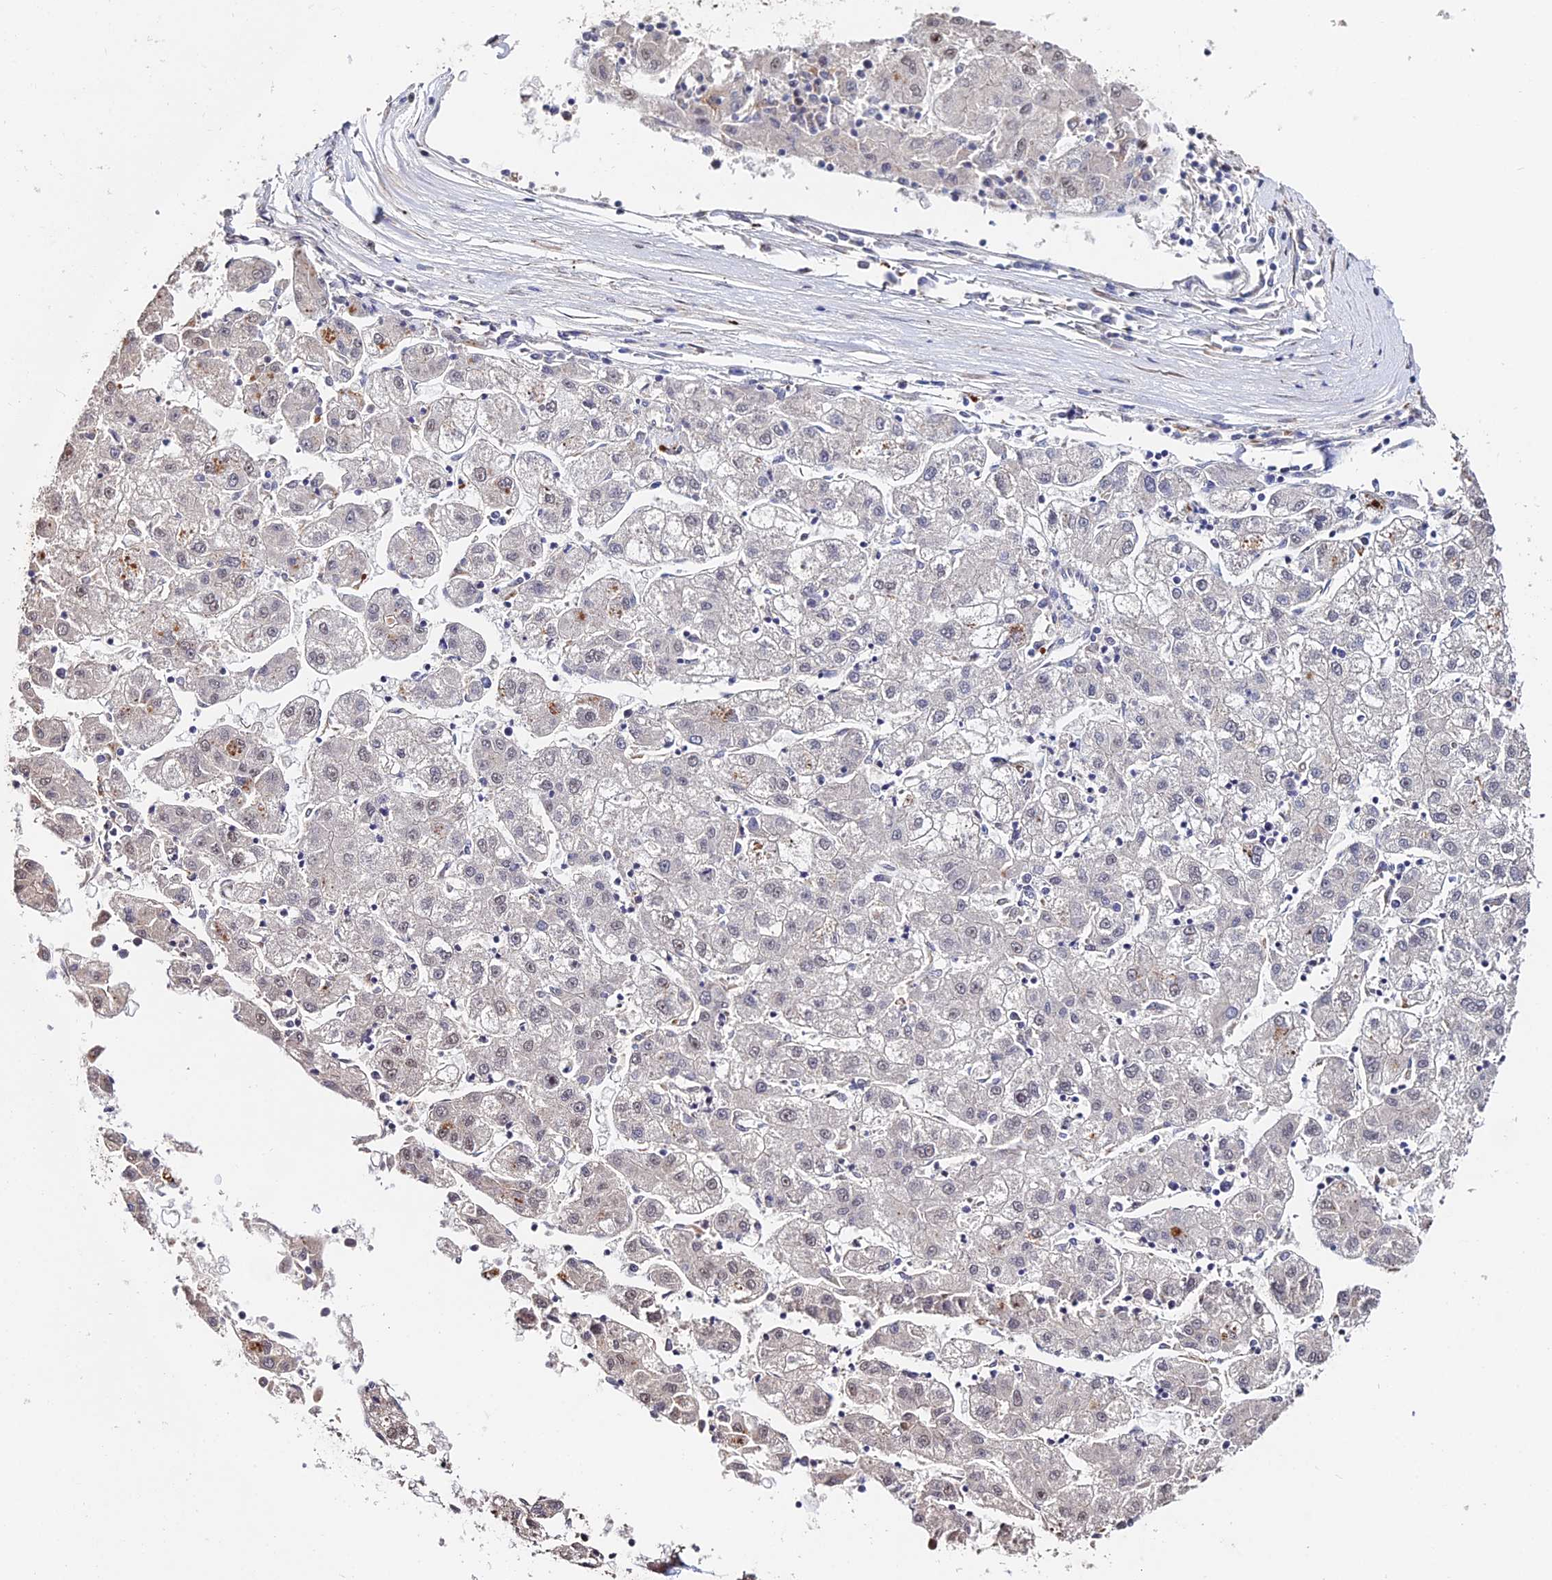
{"staining": {"intensity": "negative", "quantity": "none", "location": "none"}, "tissue": "liver cancer", "cell_type": "Tumor cells", "image_type": "cancer", "snomed": [{"axis": "morphology", "description": "Carcinoma, Hepatocellular, NOS"}, {"axis": "topography", "description": "Liver"}], "caption": "Immunohistochemical staining of human liver hepatocellular carcinoma shows no significant staining in tumor cells. (Immunohistochemistry, brightfield microscopy, high magnification).", "gene": "ACTR5", "patient": {"sex": "male", "age": 72}}